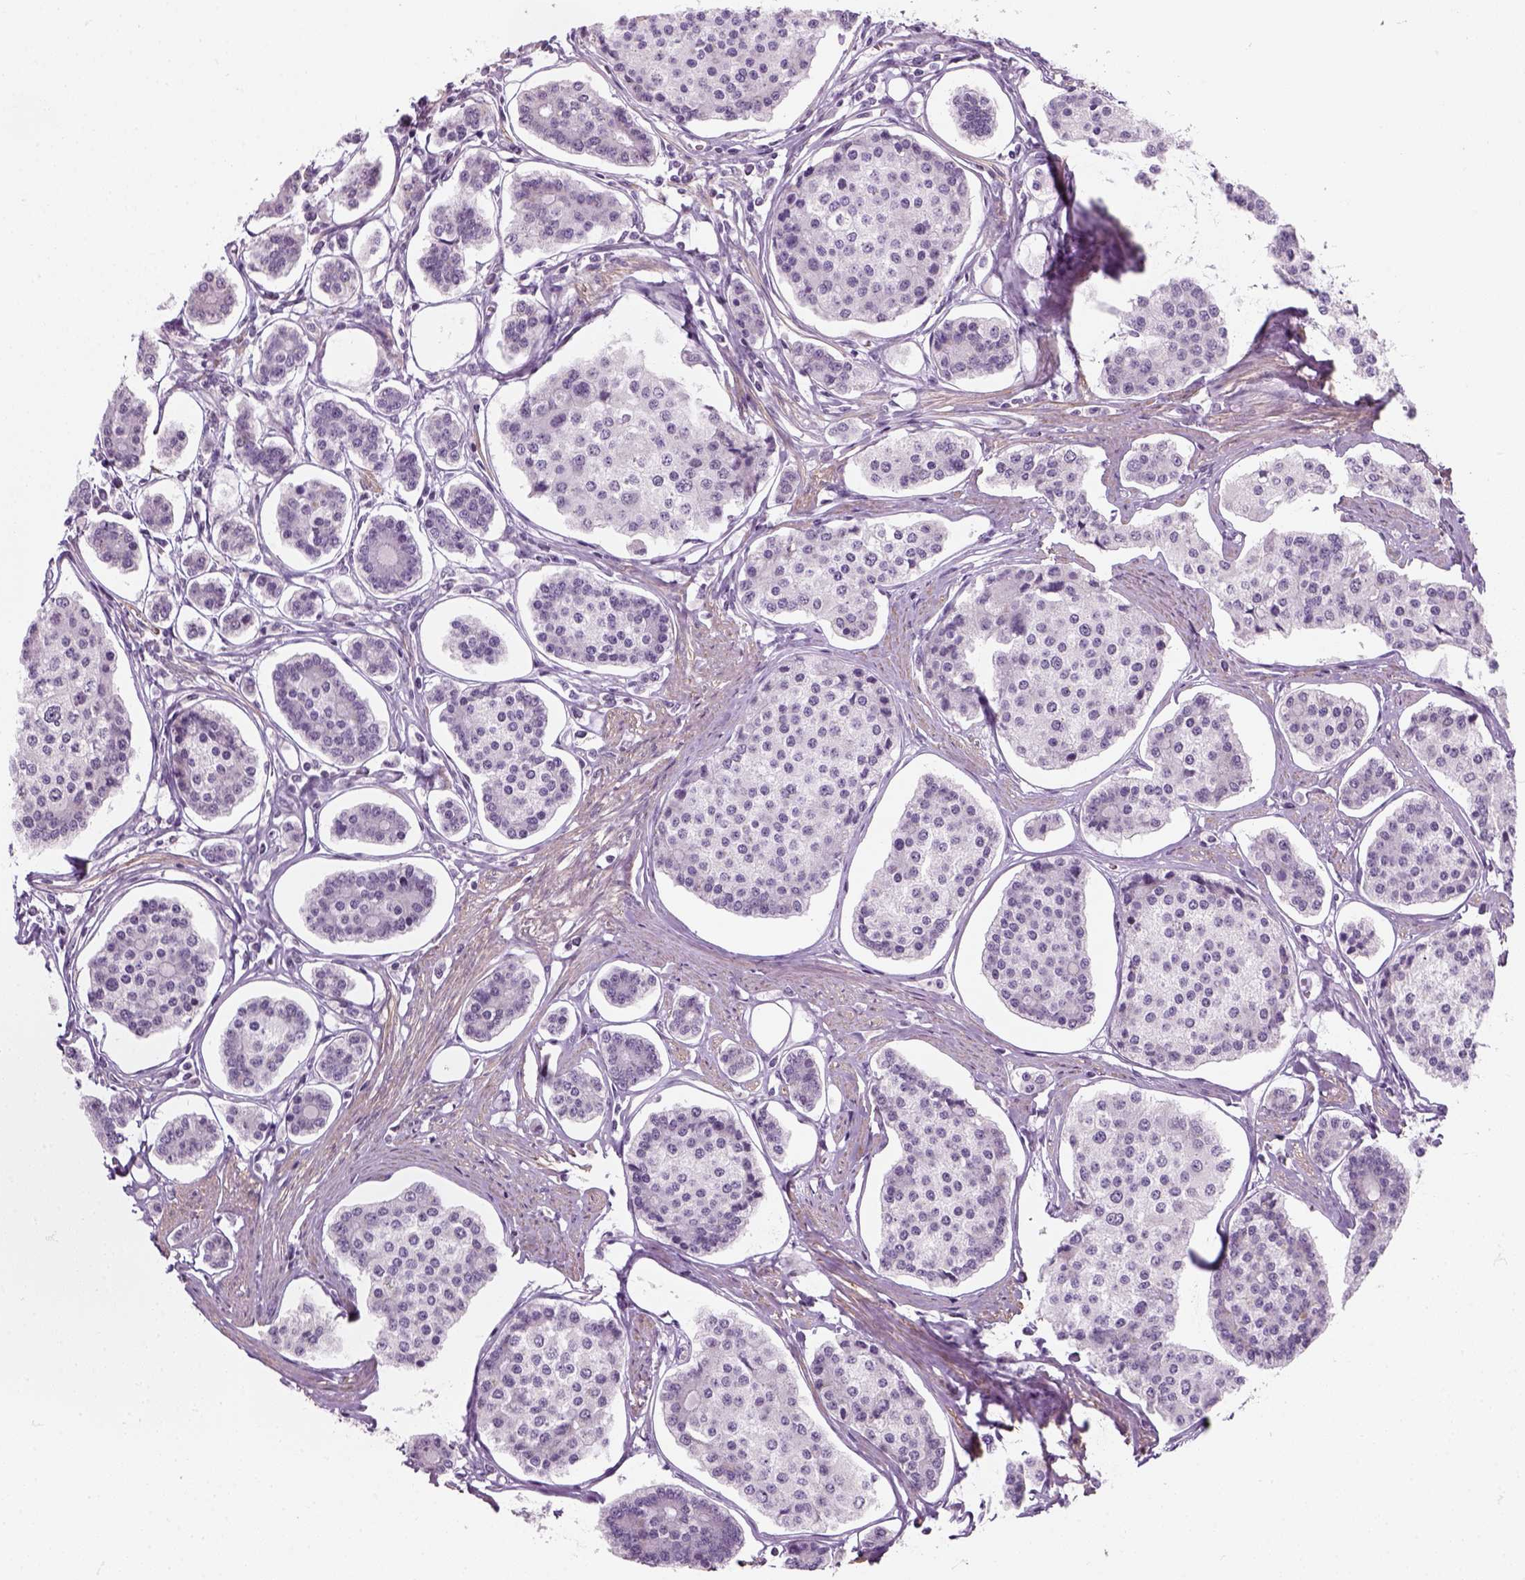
{"staining": {"intensity": "negative", "quantity": "none", "location": "none"}, "tissue": "carcinoid", "cell_type": "Tumor cells", "image_type": "cancer", "snomed": [{"axis": "morphology", "description": "Carcinoid, malignant, NOS"}, {"axis": "topography", "description": "Small intestine"}], "caption": "The micrograph demonstrates no staining of tumor cells in carcinoid (malignant).", "gene": "ZNF865", "patient": {"sex": "female", "age": 65}}